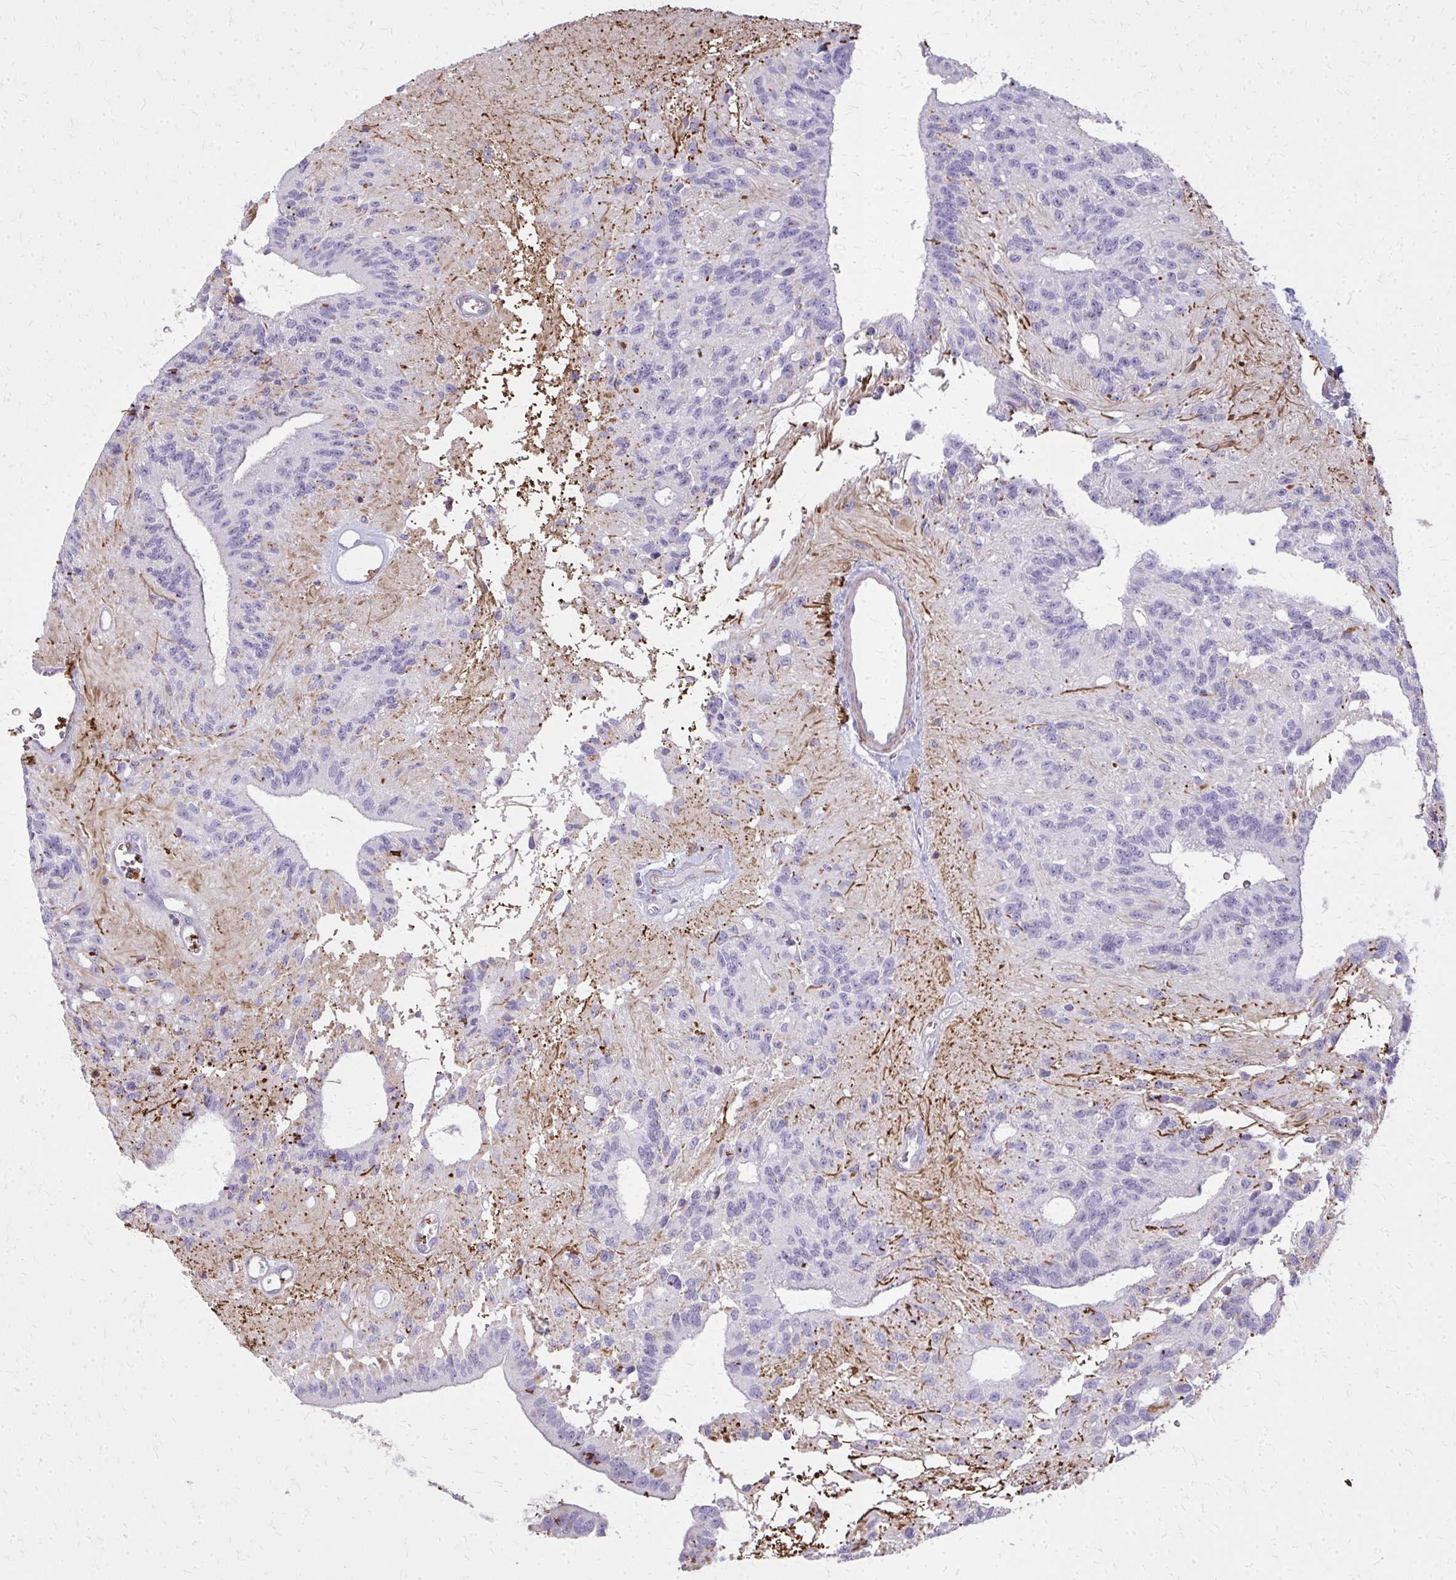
{"staining": {"intensity": "negative", "quantity": "none", "location": "none"}, "tissue": "glioma", "cell_type": "Tumor cells", "image_type": "cancer", "snomed": [{"axis": "morphology", "description": "Glioma, malignant, Low grade"}, {"axis": "topography", "description": "Brain"}], "caption": "There is no significant expression in tumor cells of malignant low-grade glioma. The staining is performed using DAB (3,3'-diaminobenzidine) brown chromogen with nuclei counter-stained in using hematoxylin.", "gene": "TENM4", "patient": {"sex": "male", "age": 31}}